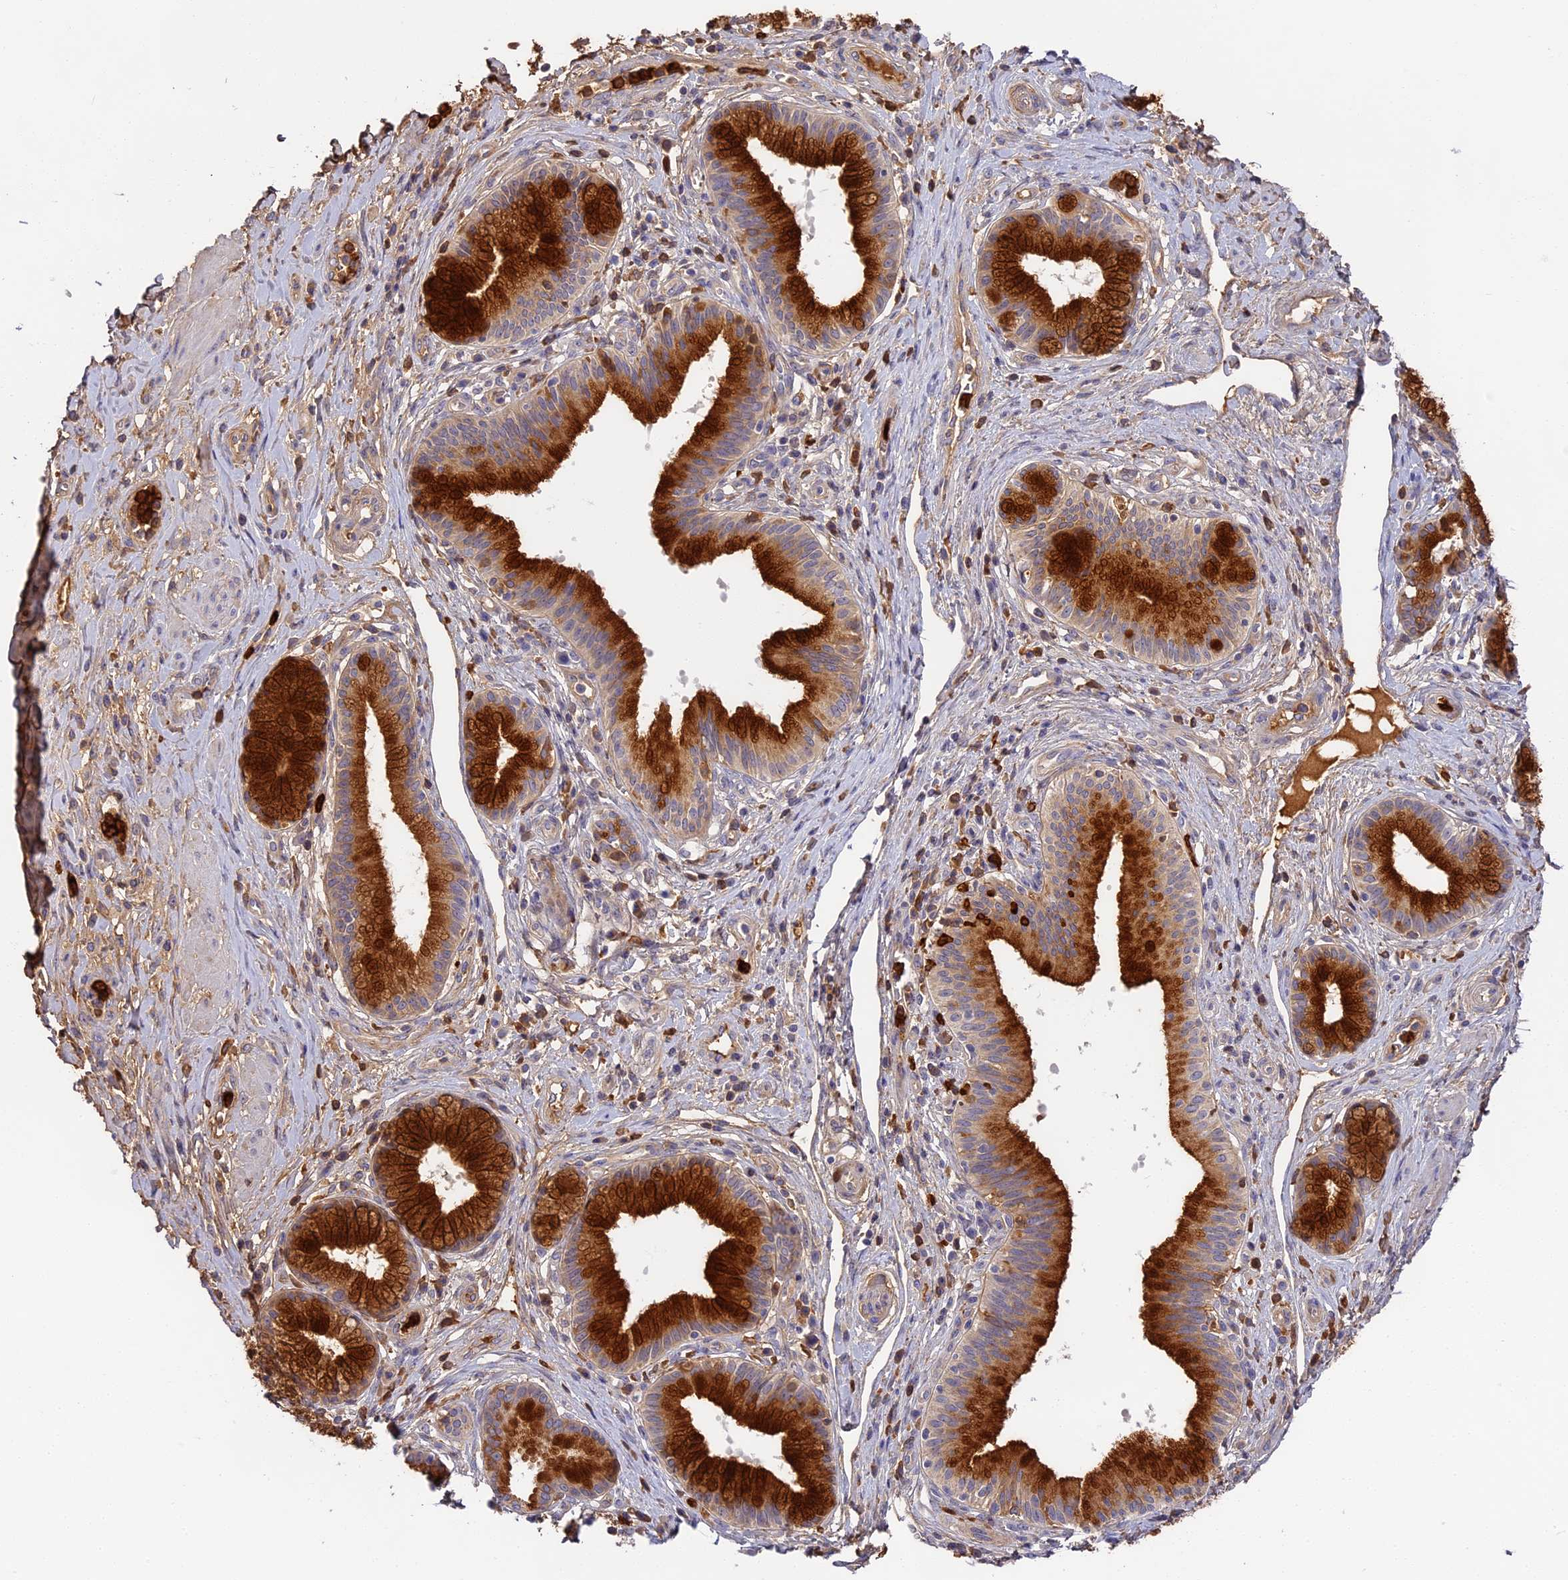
{"staining": {"intensity": "strong", "quantity": ">75%", "location": "cytoplasmic/membranous"}, "tissue": "pancreatic cancer", "cell_type": "Tumor cells", "image_type": "cancer", "snomed": [{"axis": "morphology", "description": "Adenocarcinoma, NOS"}, {"axis": "topography", "description": "Pancreas"}], "caption": "Immunohistochemical staining of human pancreatic cancer reveals strong cytoplasmic/membranous protein positivity in about >75% of tumor cells. (DAB (3,3'-diaminobenzidine) = brown stain, brightfield microscopy at high magnification).", "gene": "ADGRD1", "patient": {"sex": "male", "age": 72}}